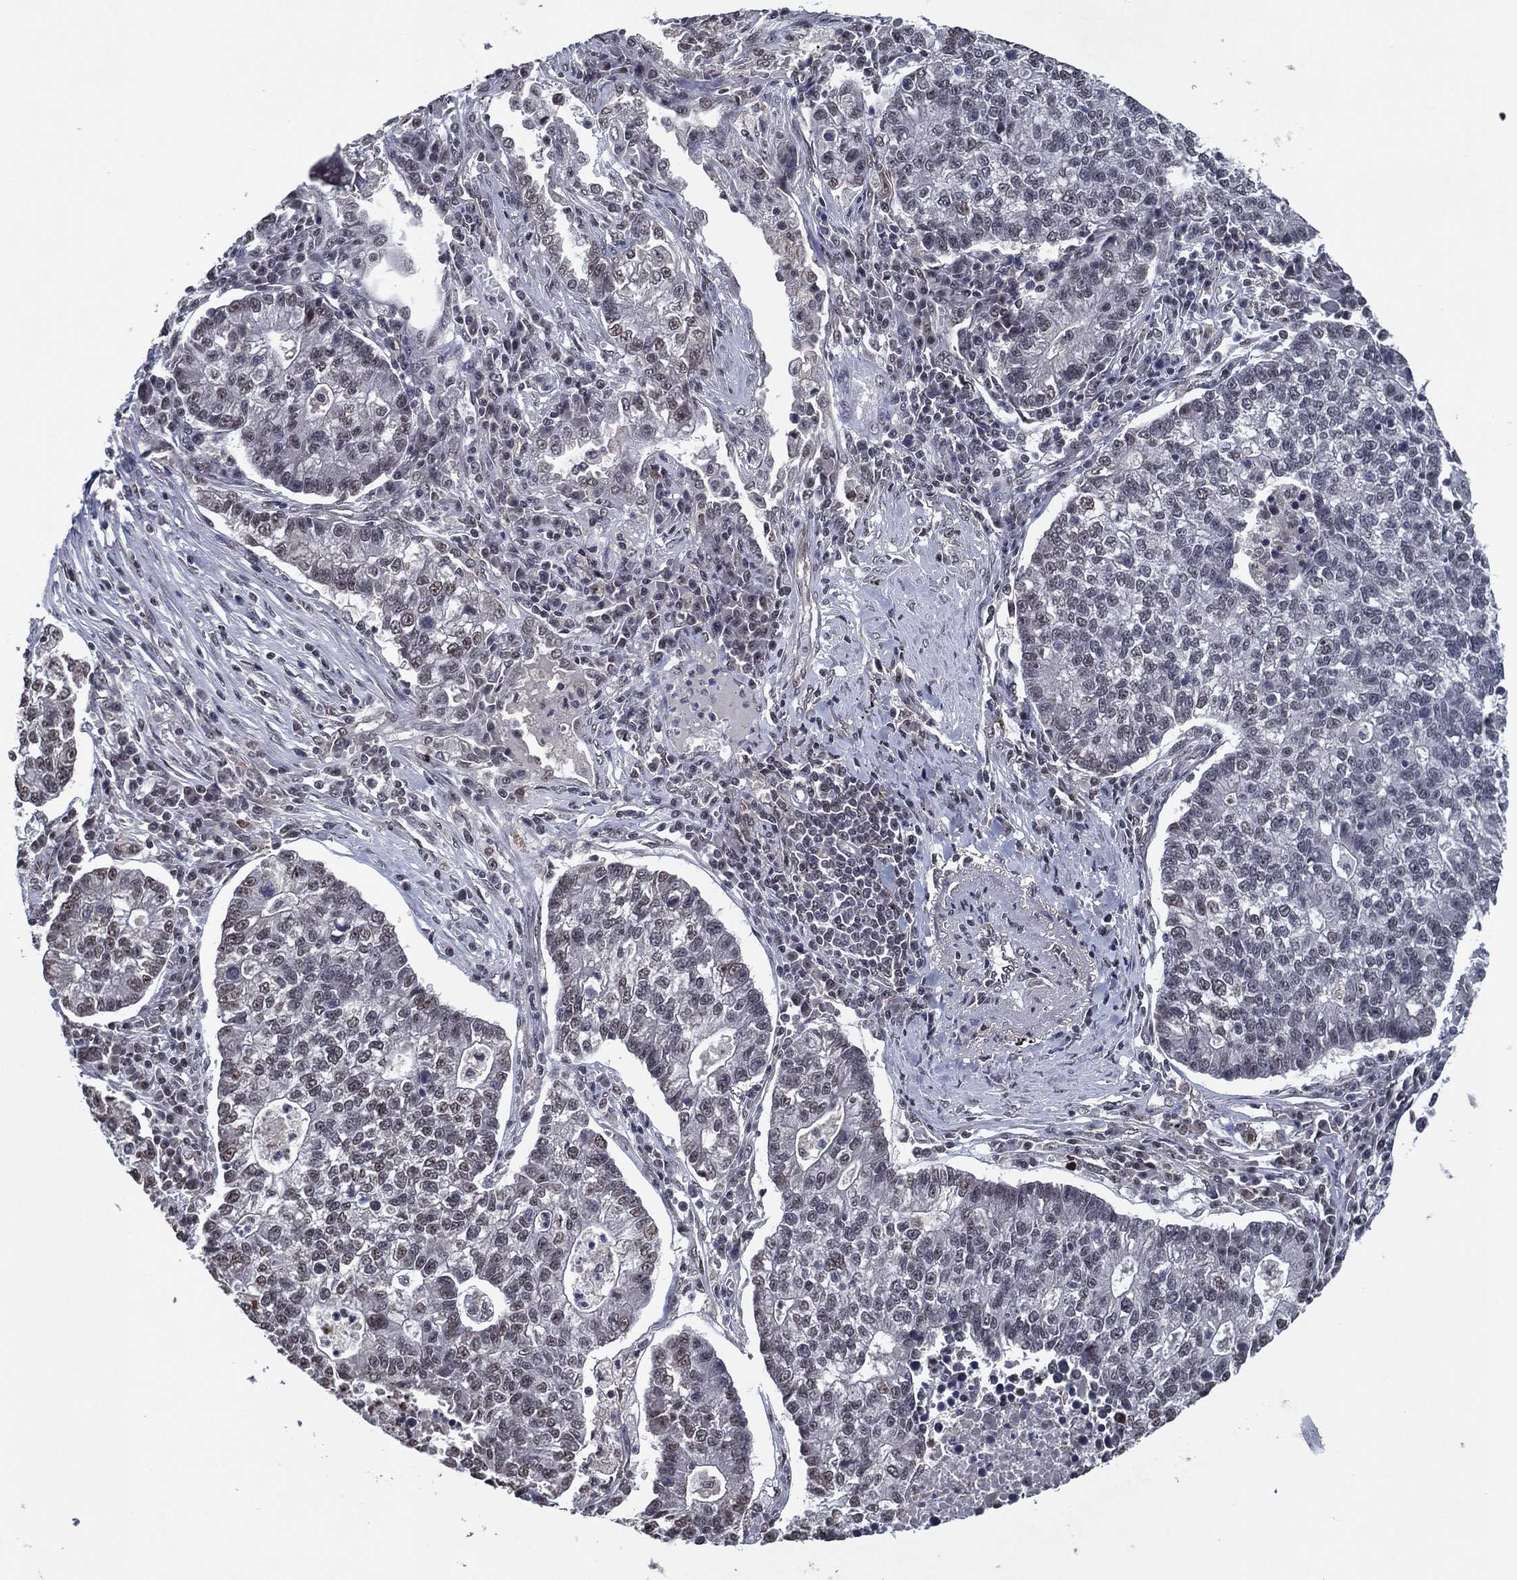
{"staining": {"intensity": "negative", "quantity": "none", "location": "none"}, "tissue": "lung cancer", "cell_type": "Tumor cells", "image_type": "cancer", "snomed": [{"axis": "morphology", "description": "Adenocarcinoma, NOS"}, {"axis": "topography", "description": "Lung"}], "caption": "Immunohistochemical staining of adenocarcinoma (lung) exhibits no significant positivity in tumor cells.", "gene": "ZBTB42", "patient": {"sex": "male", "age": 57}}